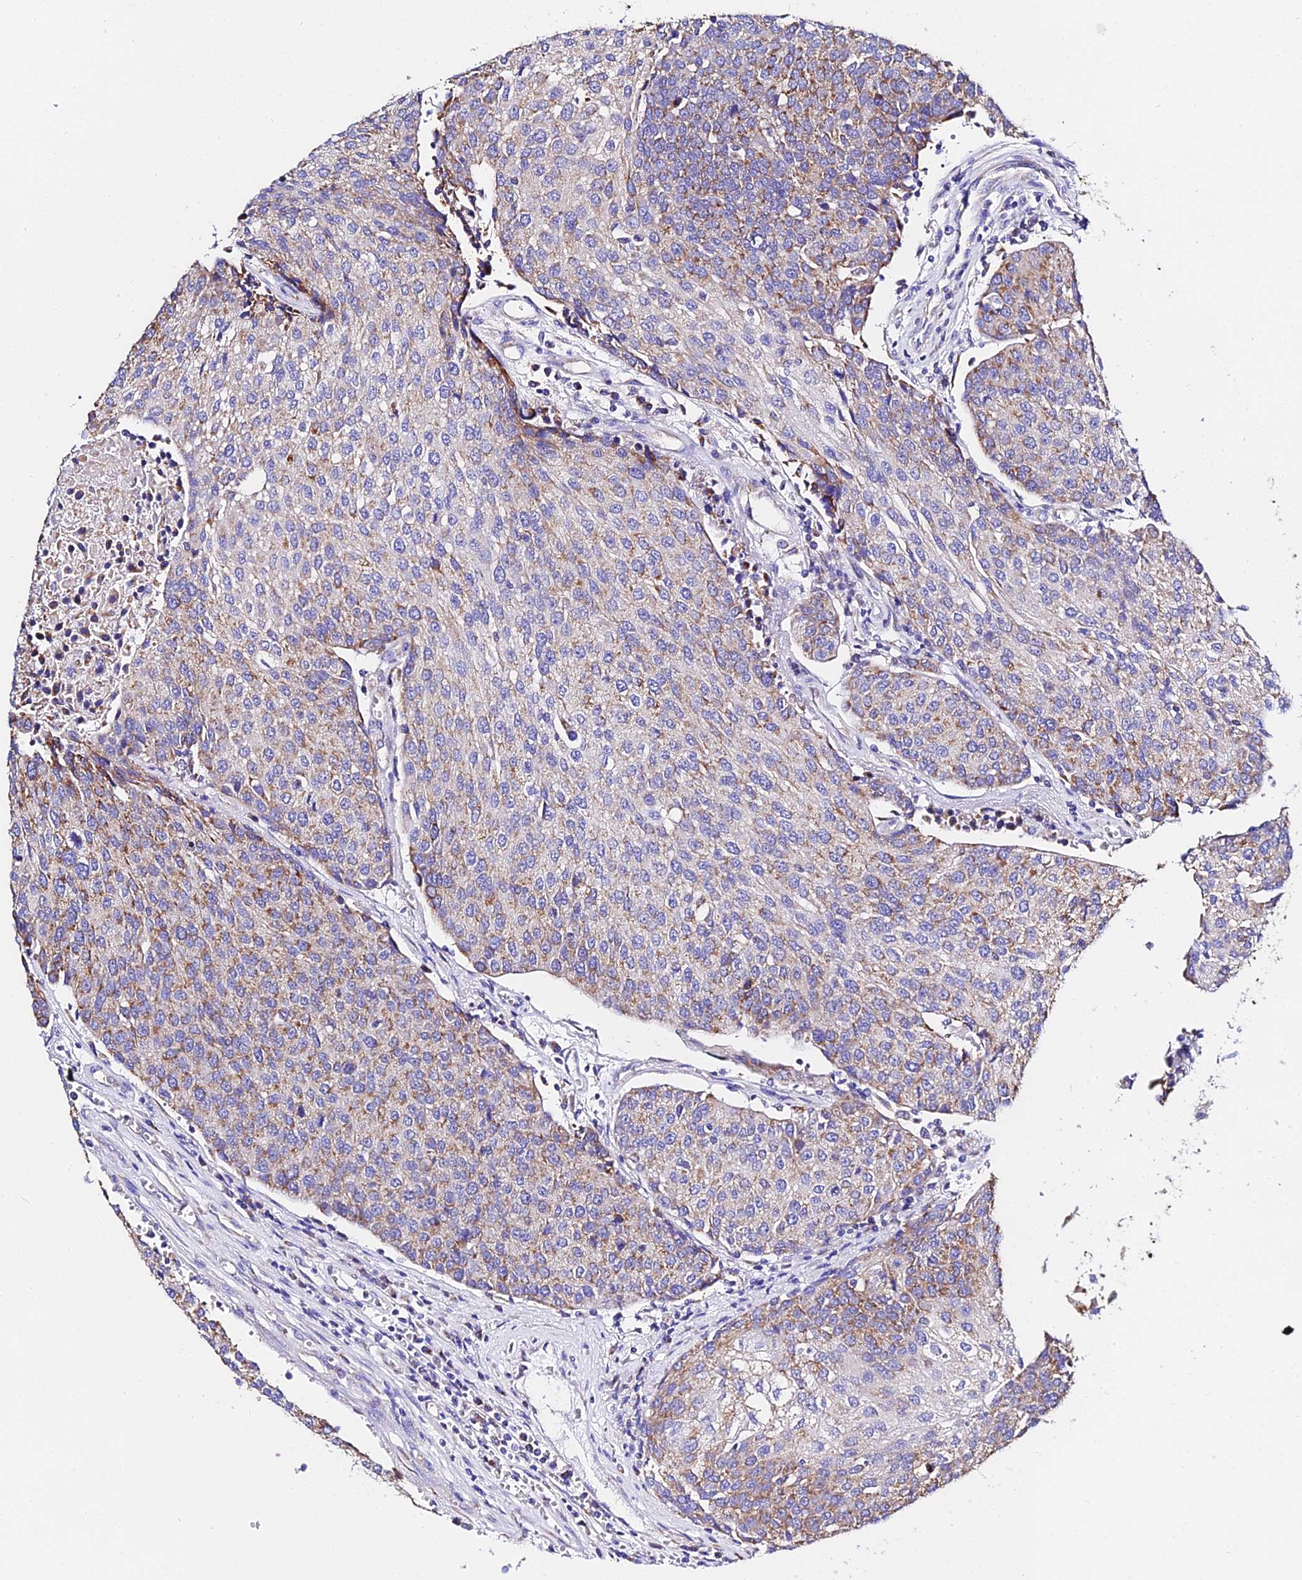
{"staining": {"intensity": "moderate", "quantity": "25%-75%", "location": "cytoplasmic/membranous"}, "tissue": "urothelial cancer", "cell_type": "Tumor cells", "image_type": "cancer", "snomed": [{"axis": "morphology", "description": "Urothelial carcinoma, High grade"}, {"axis": "topography", "description": "Urinary bladder"}], "caption": "Moderate cytoplasmic/membranous positivity is seen in approximately 25%-75% of tumor cells in urothelial cancer.", "gene": "ZNF573", "patient": {"sex": "female", "age": 85}}